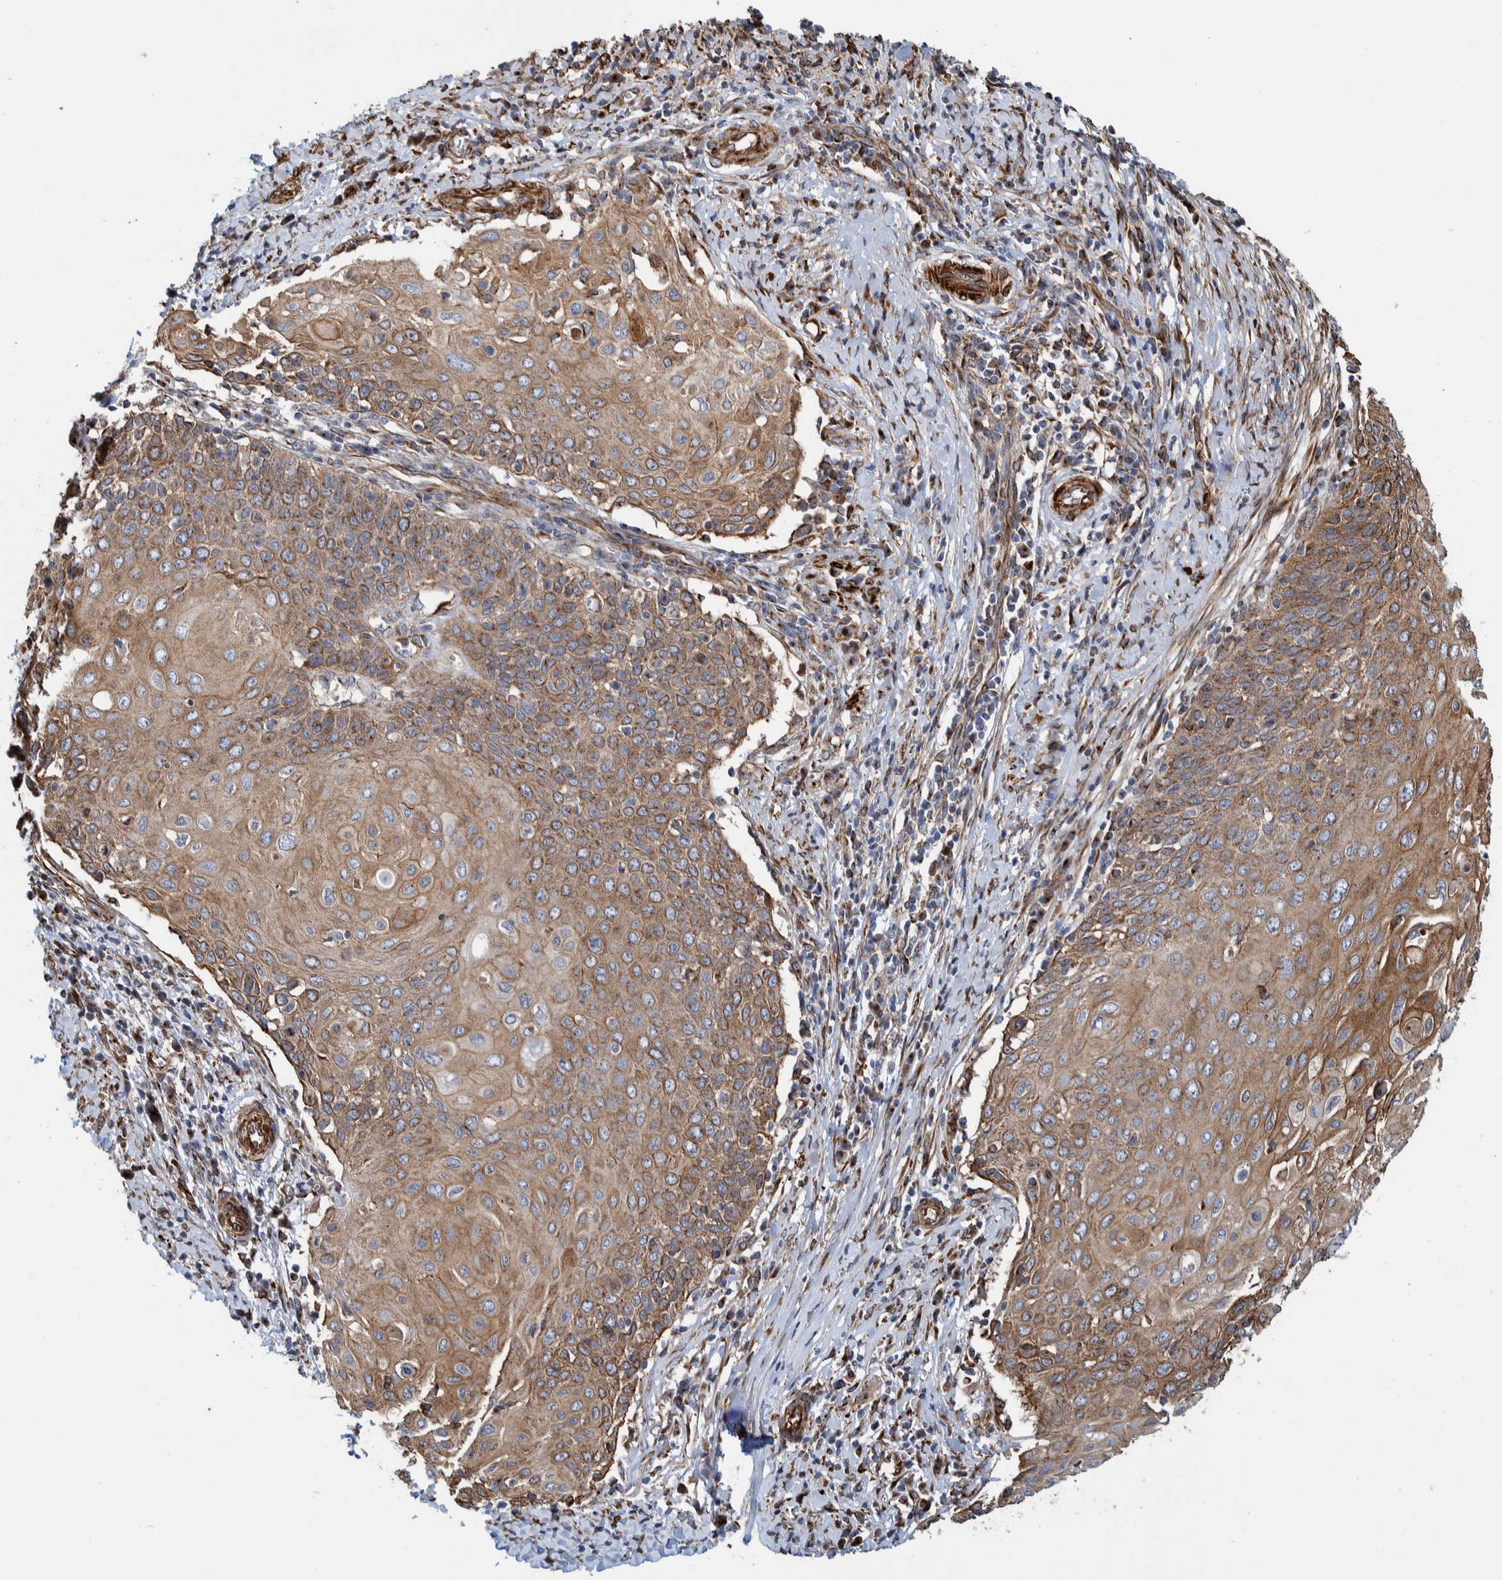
{"staining": {"intensity": "moderate", "quantity": ">75%", "location": "cytoplasmic/membranous"}, "tissue": "cervical cancer", "cell_type": "Tumor cells", "image_type": "cancer", "snomed": [{"axis": "morphology", "description": "Squamous cell carcinoma, NOS"}, {"axis": "topography", "description": "Cervix"}], "caption": "A brown stain labels moderate cytoplasmic/membranous expression of a protein in squamous cell carcinoma (cervical) tumor cells.", "gene": "CCDC57", "patient": {"sex": "female", "age": 39}}